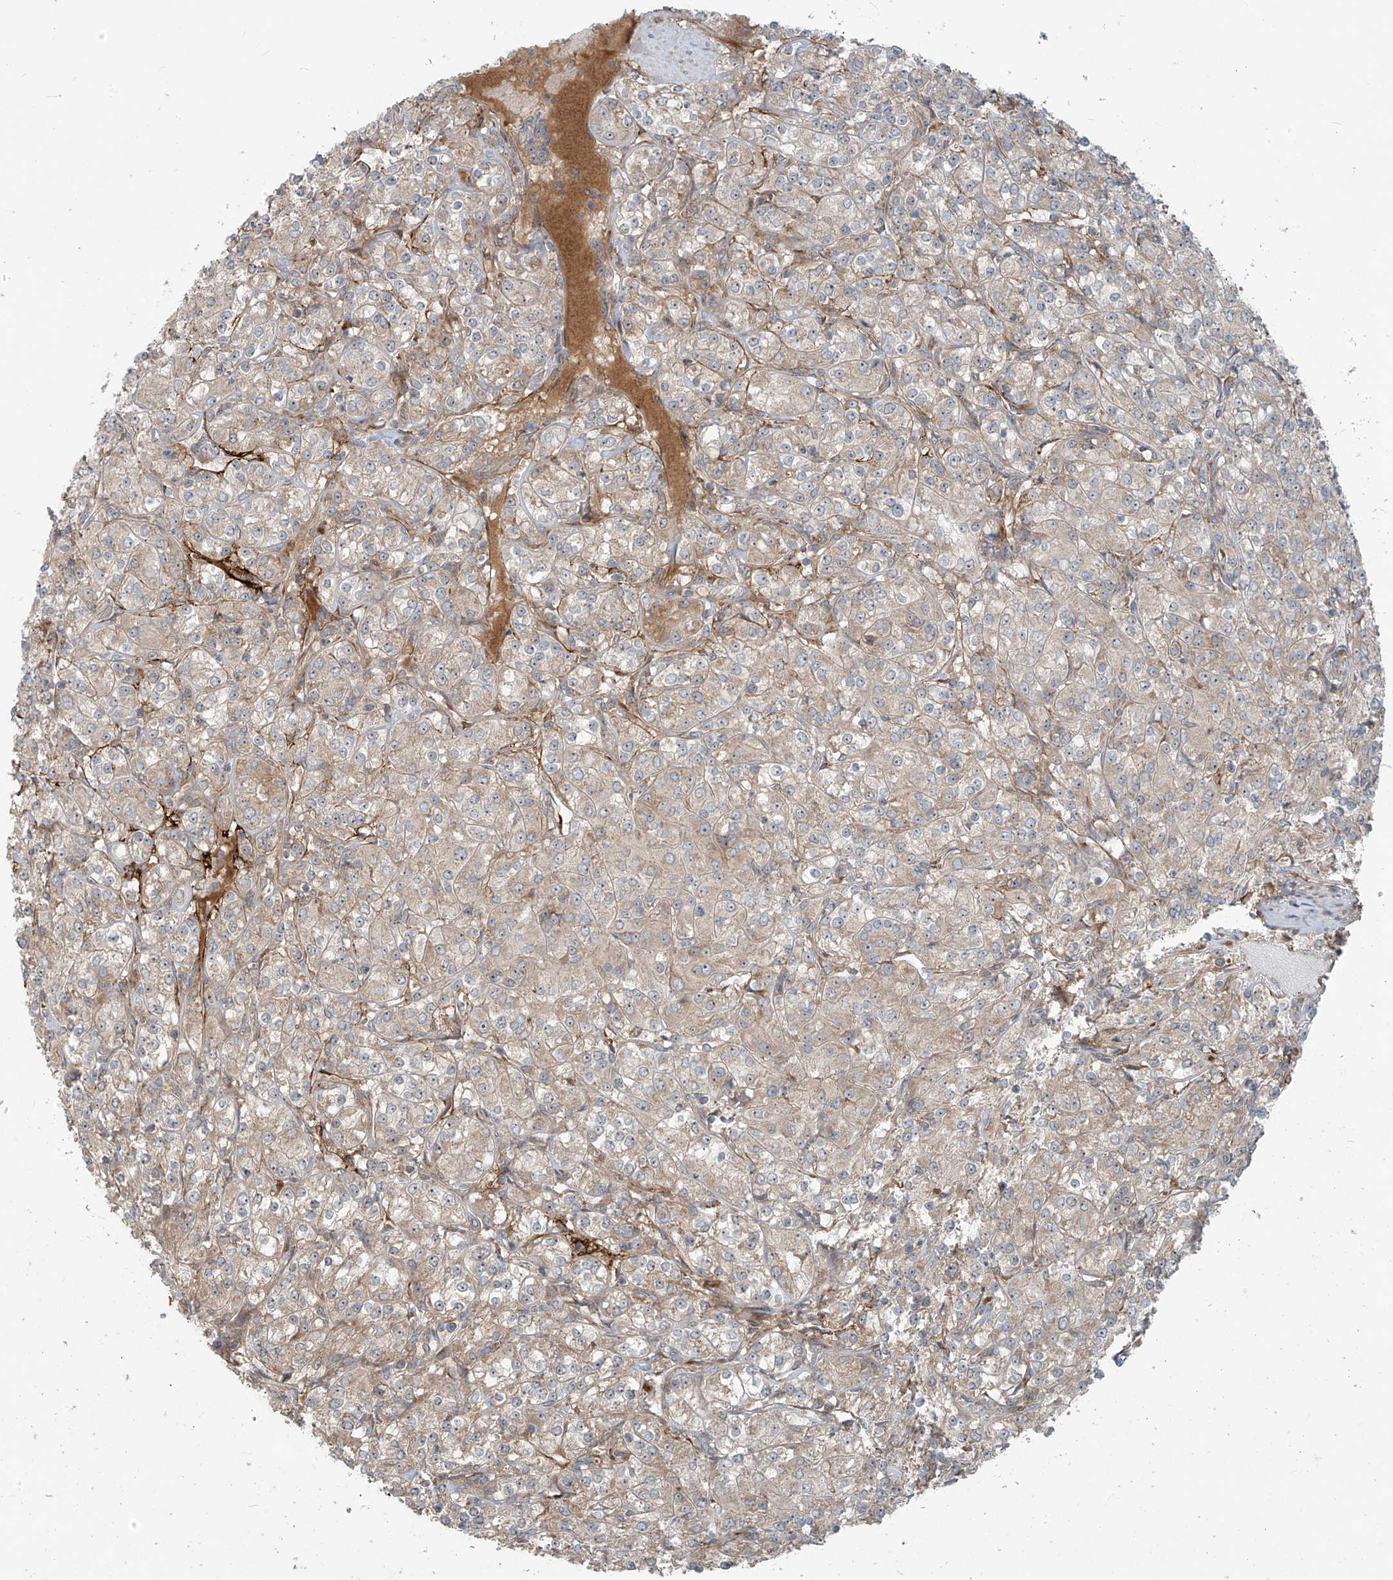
{"staining": {"intensity": "weak", "quantity": "25%-75%", "location": "cytoplasmic/membranous"}, "tissue": "renal cancer", "cell_type": "Tumor cells", "image_type": "cancer", "snomed": [{"axis": "morphology", "description": "Adenocarcinoma, NOS"}, {"axis": "topography", "description": "Kidney"}], "caption": "A brown stain labels weak cytoplasmic/membranous expression of a protein in renal adenocarcinoma tumor cells. The staining is performed using DAB brown chromogen to label protein expression. The nuclei are counter-stained blue using hematoxylin.", "gene": "KATNIP", "patient": {"sex": "male", "age": 77}}